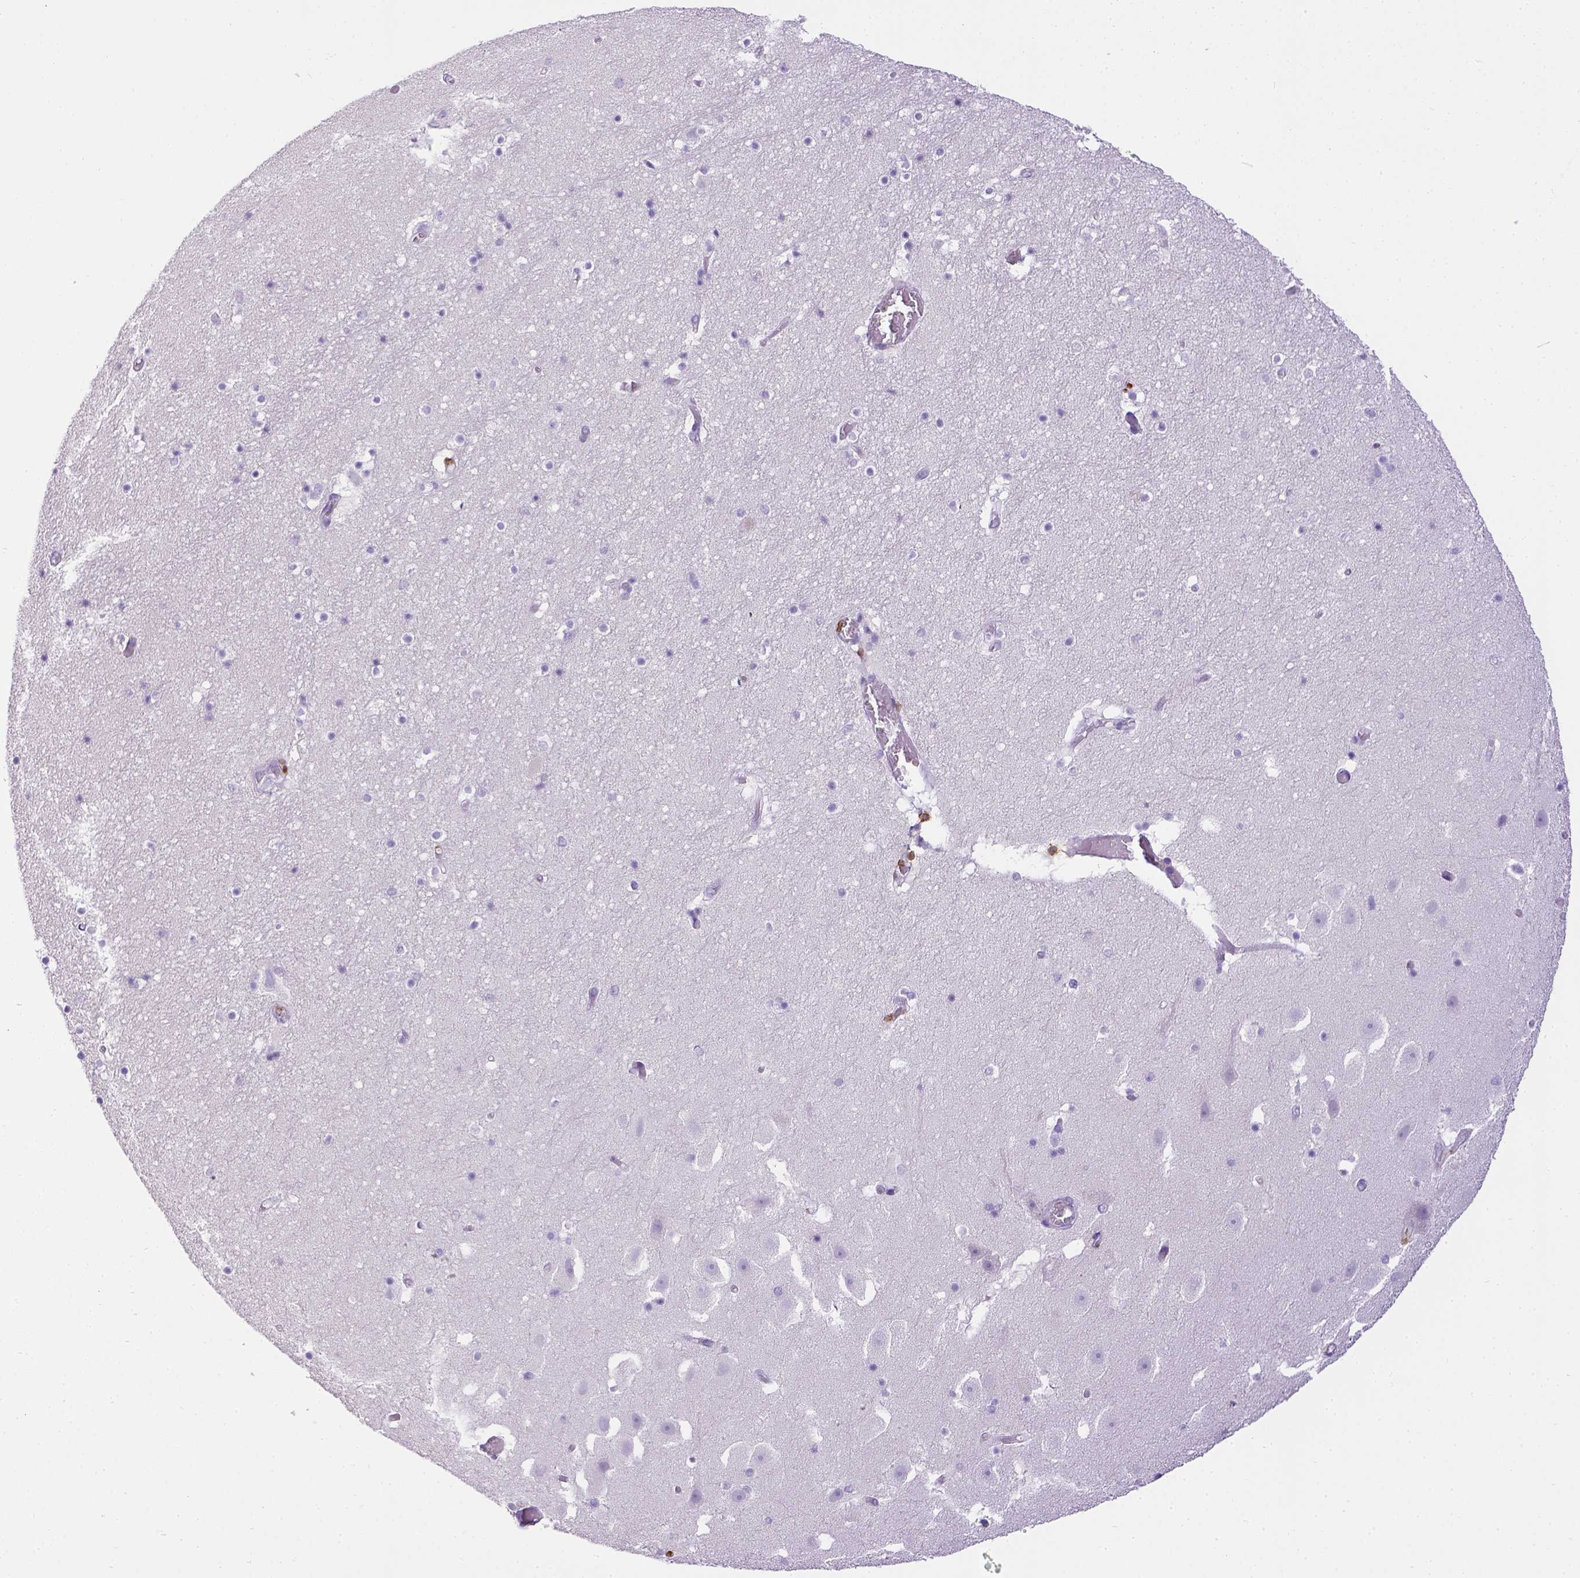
{"staining": {"intensity": "negative", "quantity": "none", "location": "none"}, "tissue": "hippocampus", "cell_type": "Glial cells", "image_type": "normal", "snomed": [{"axis": "morphology", "description": "Normal tissue, NOS"}, {"axis": "topography", "description": "Hippocampus"}], "caption": "The immunohistochemistry (IHC) micrograph has no significant expression in glial cells of hippocampus. (DAB IHC, high magnification).", "gene": "CD3E", "patient": {"sex": "male", "age": 26}}